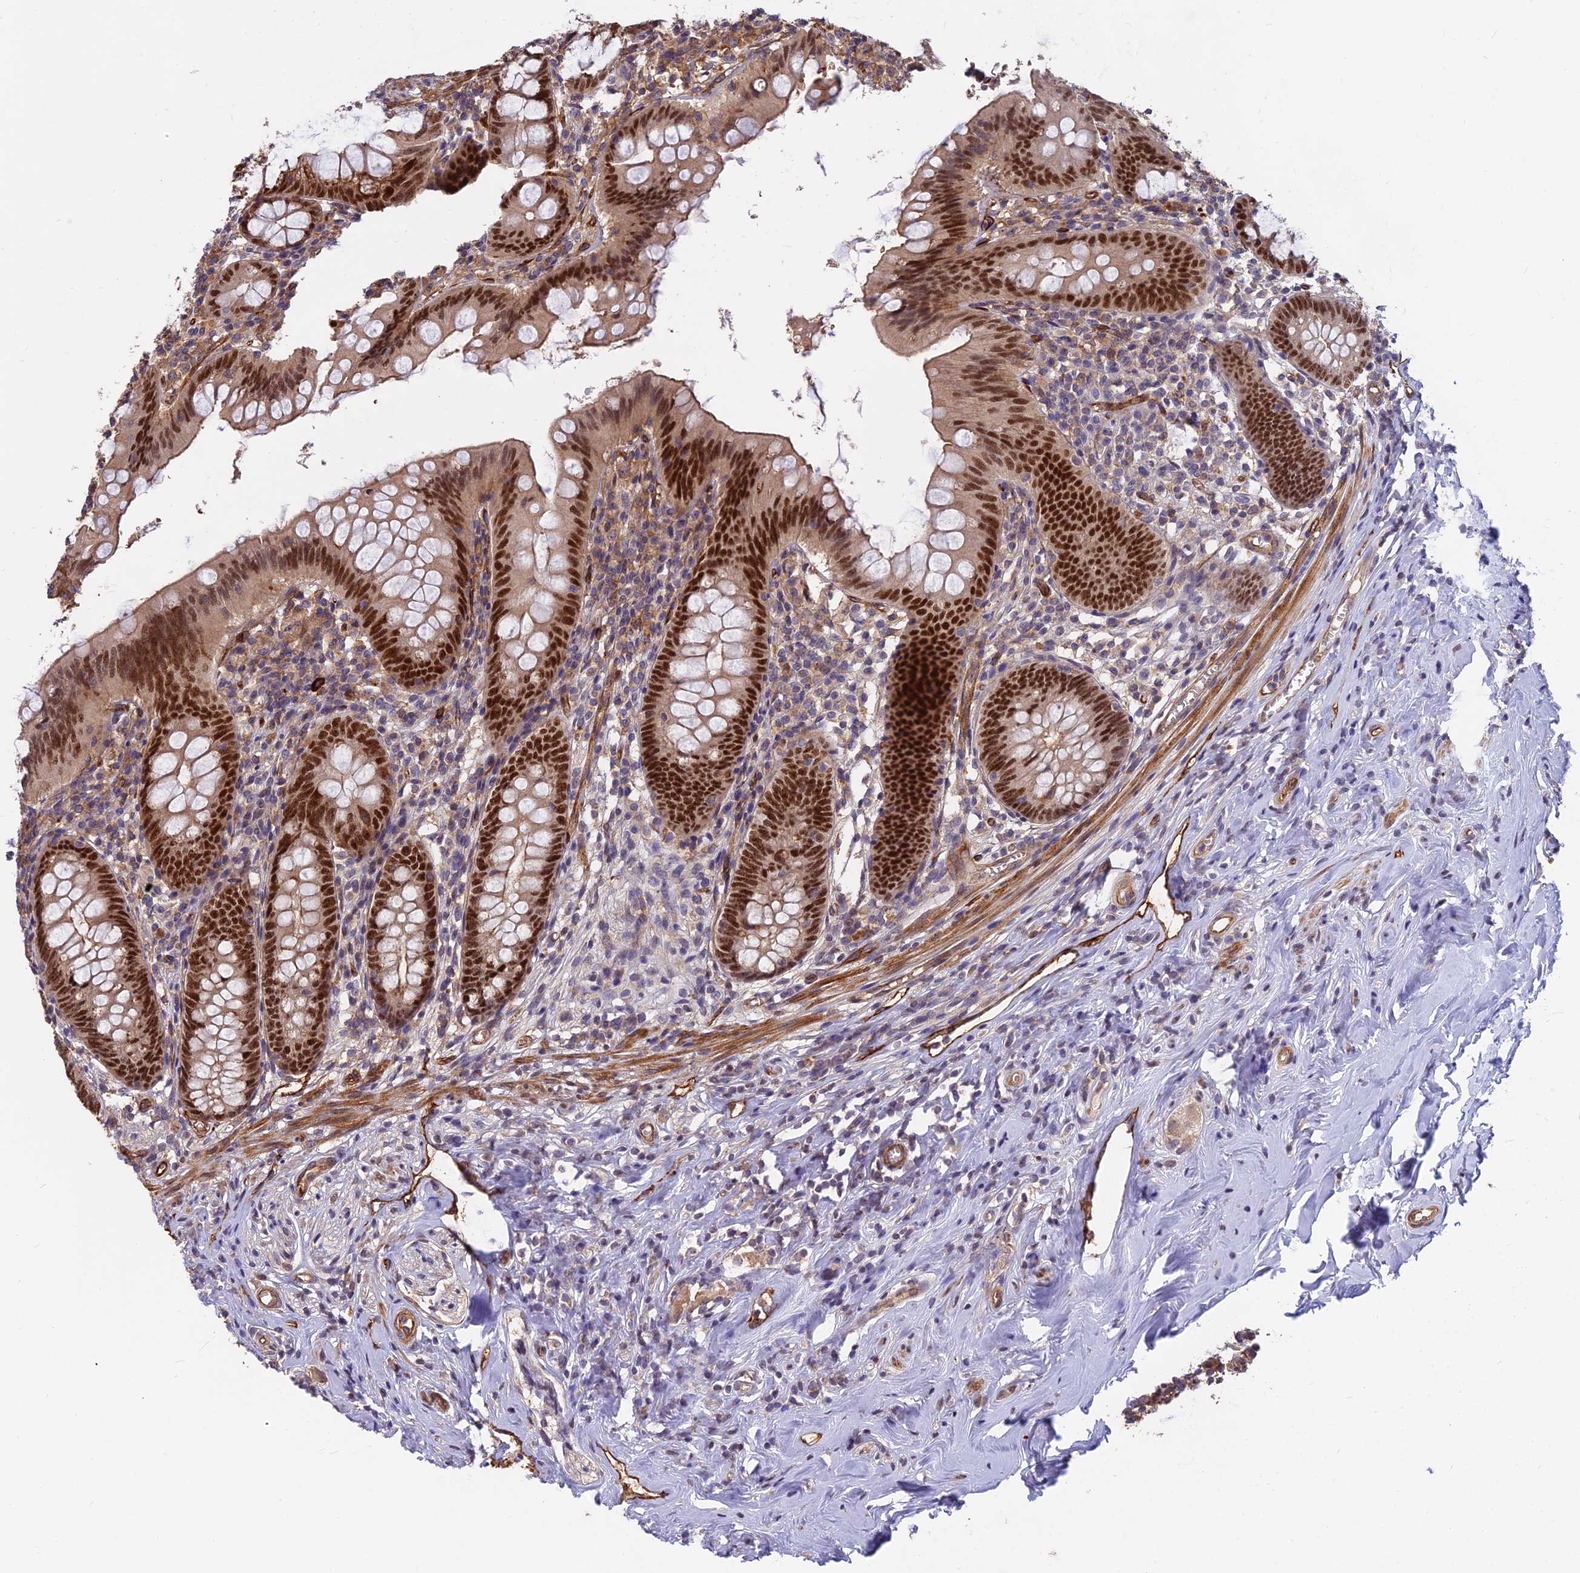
{"staining": {"intensity": "strong", "quantity": ">75%", "location": "nuclear"}, "tissue": "appendix", "cell_type": "Glandular cells", "image_type": "normal", "snomed": [{"axis": "morphology", "description": "Normal tissue, NOS"}, {"axis": "topography", "description": "Appendix"}], "caption": "The micrograph demonstrates immunohistochemical staining of unremarkable appendix. There is strong nuclear positivity is appreciated in approximately >75% of glandular cells.", "gene": "TCEA3", "patient": {"sex": "female", "age": 51}}